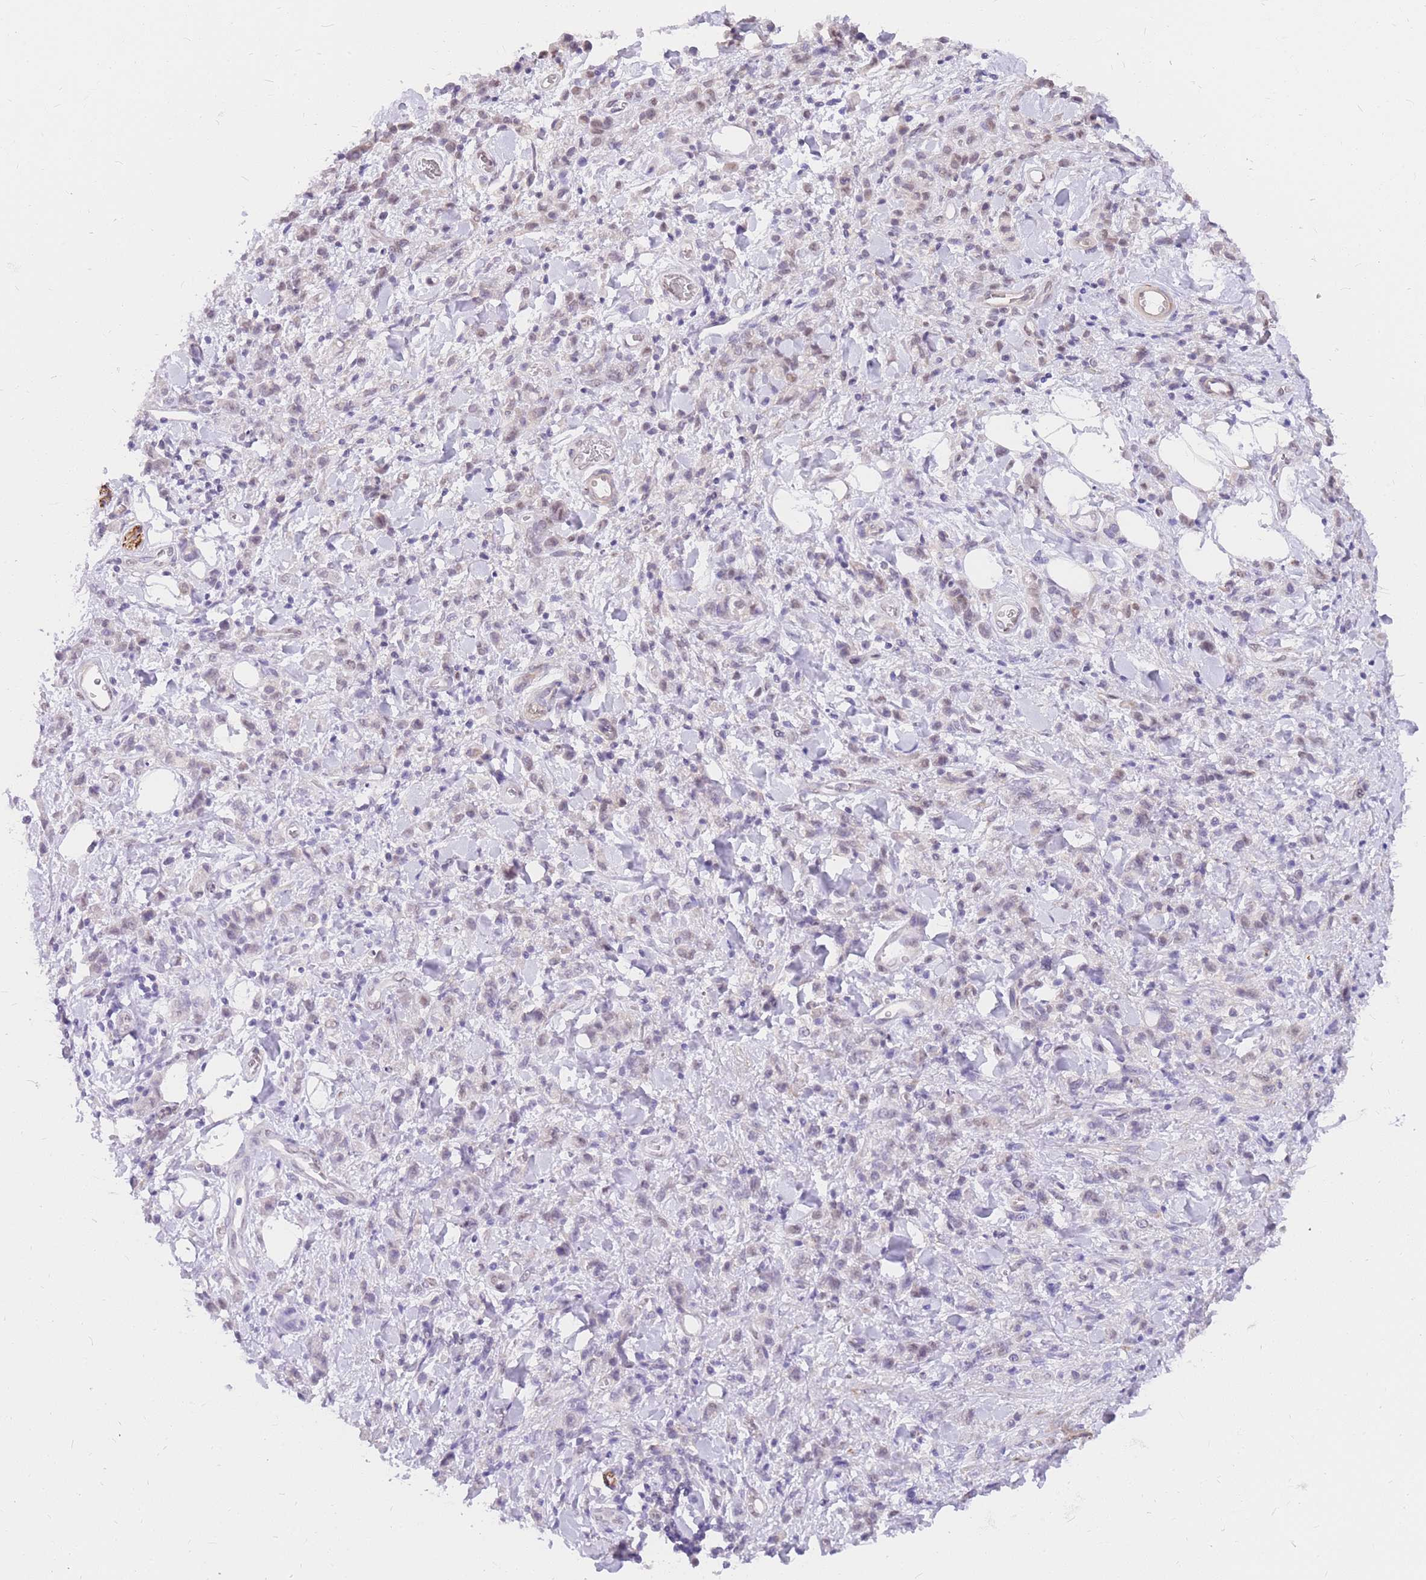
{"staining": {"intensity": "negative", "quantity": "none", "location": "none"}, "tissue": "stomach cancer", "cell_type": "Tumor cells", "image_type": "cancer", "snomed": [{"axis": "morphology", "description": "Adenocarcinoma, NOS"}, {"axis": "topography", "description": "Stomach"}], "caption": "Tumor cells are negative for brown protein staining in stomach adenocarcinoma.", "gene": "S100PBP", "patient": {"sex": "male", "age": 77}}